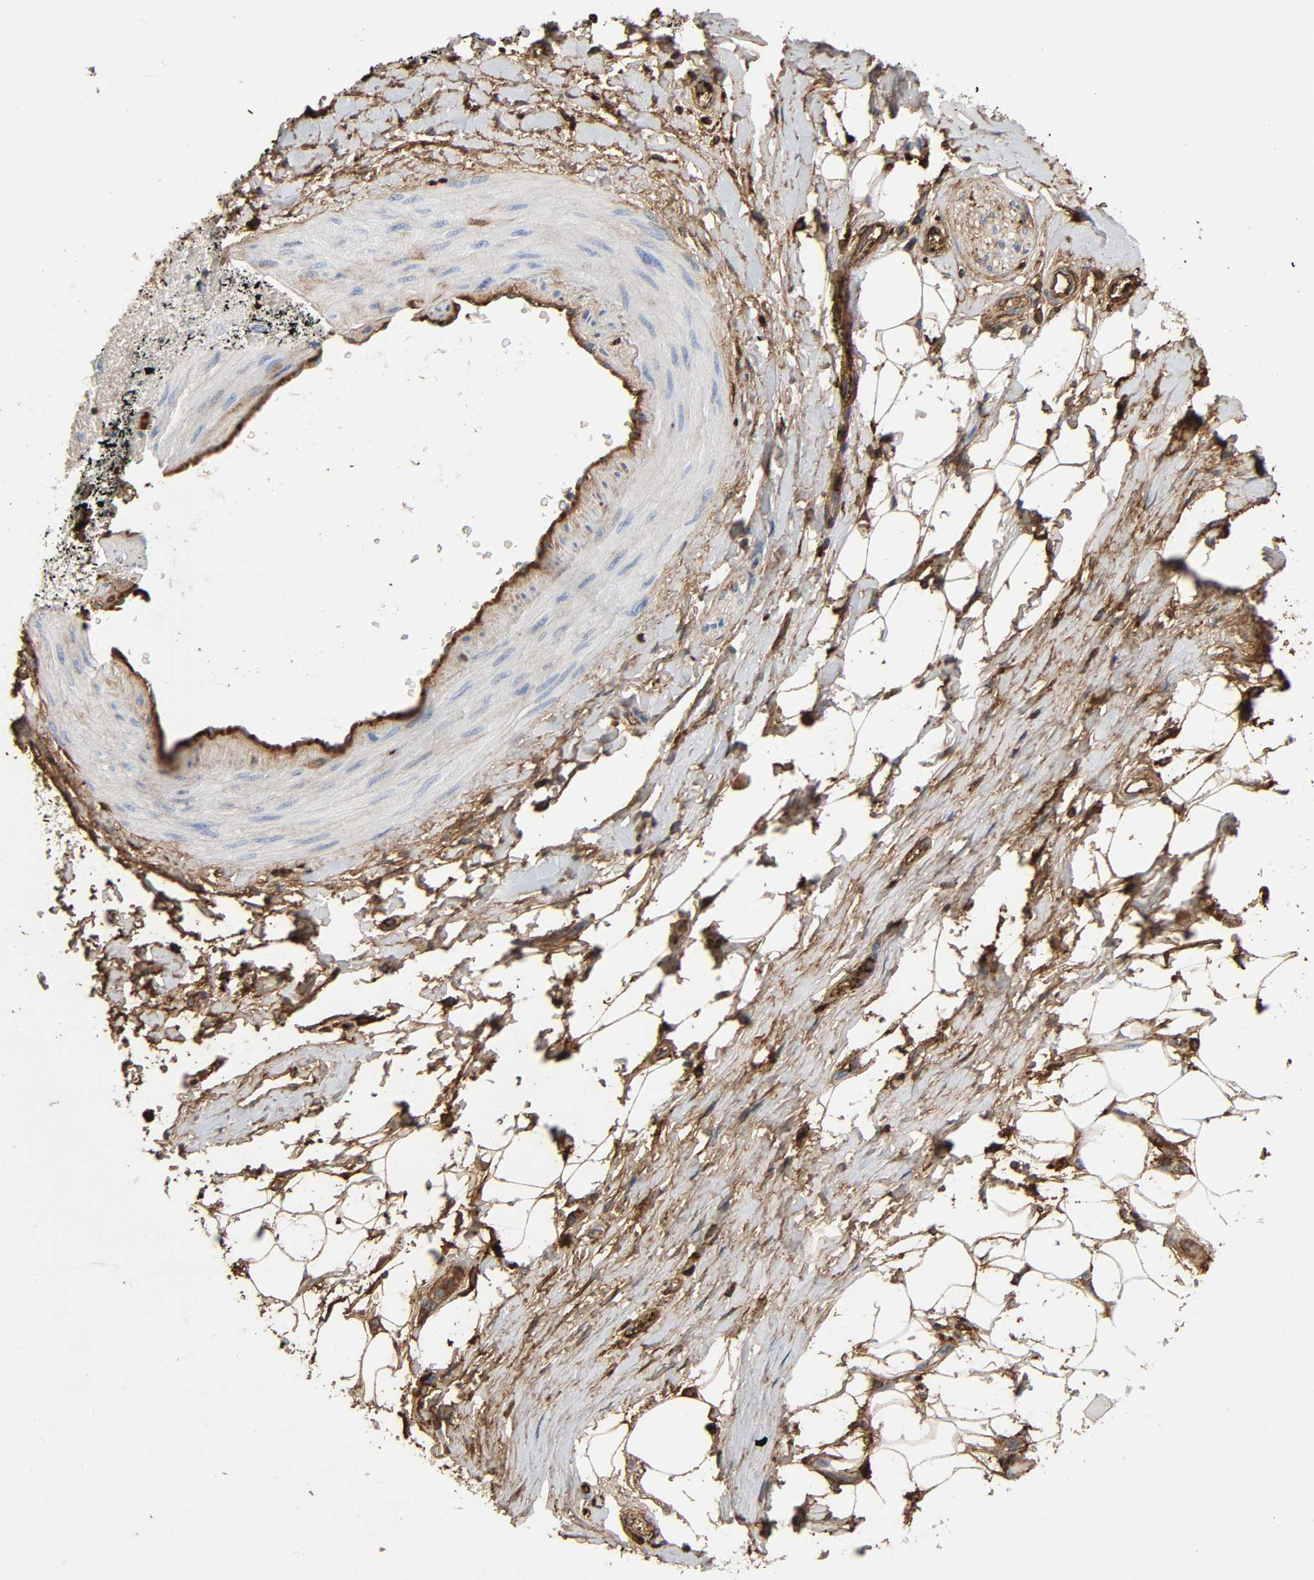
{"staining": {"intensity": "strong", "quantity": ">75%", "location": "cytoplasmic/membranous"}, "tissue": "adipose tissue", "cell_type": "Adipocytes", "image_type": "normal", "snomed": [{"axis": "morphology", "description": "Normal tissue, NOS"}, {"axis": "morphology", "description": "Urothelial carcinoma, High grade"}, {"axis": "topography", "description": "Vascular tissue"}, {"axis": "topography", "description": "Urinary bladder"}], "caption": "Immunohistochemistry of benign human adipose tissue demonstrates high levels of strong cytoplasmic/membranous expression in approximately >75% of adipocytes.", "gene": "C3", "patient": {"sex": "female", "age": 56}}